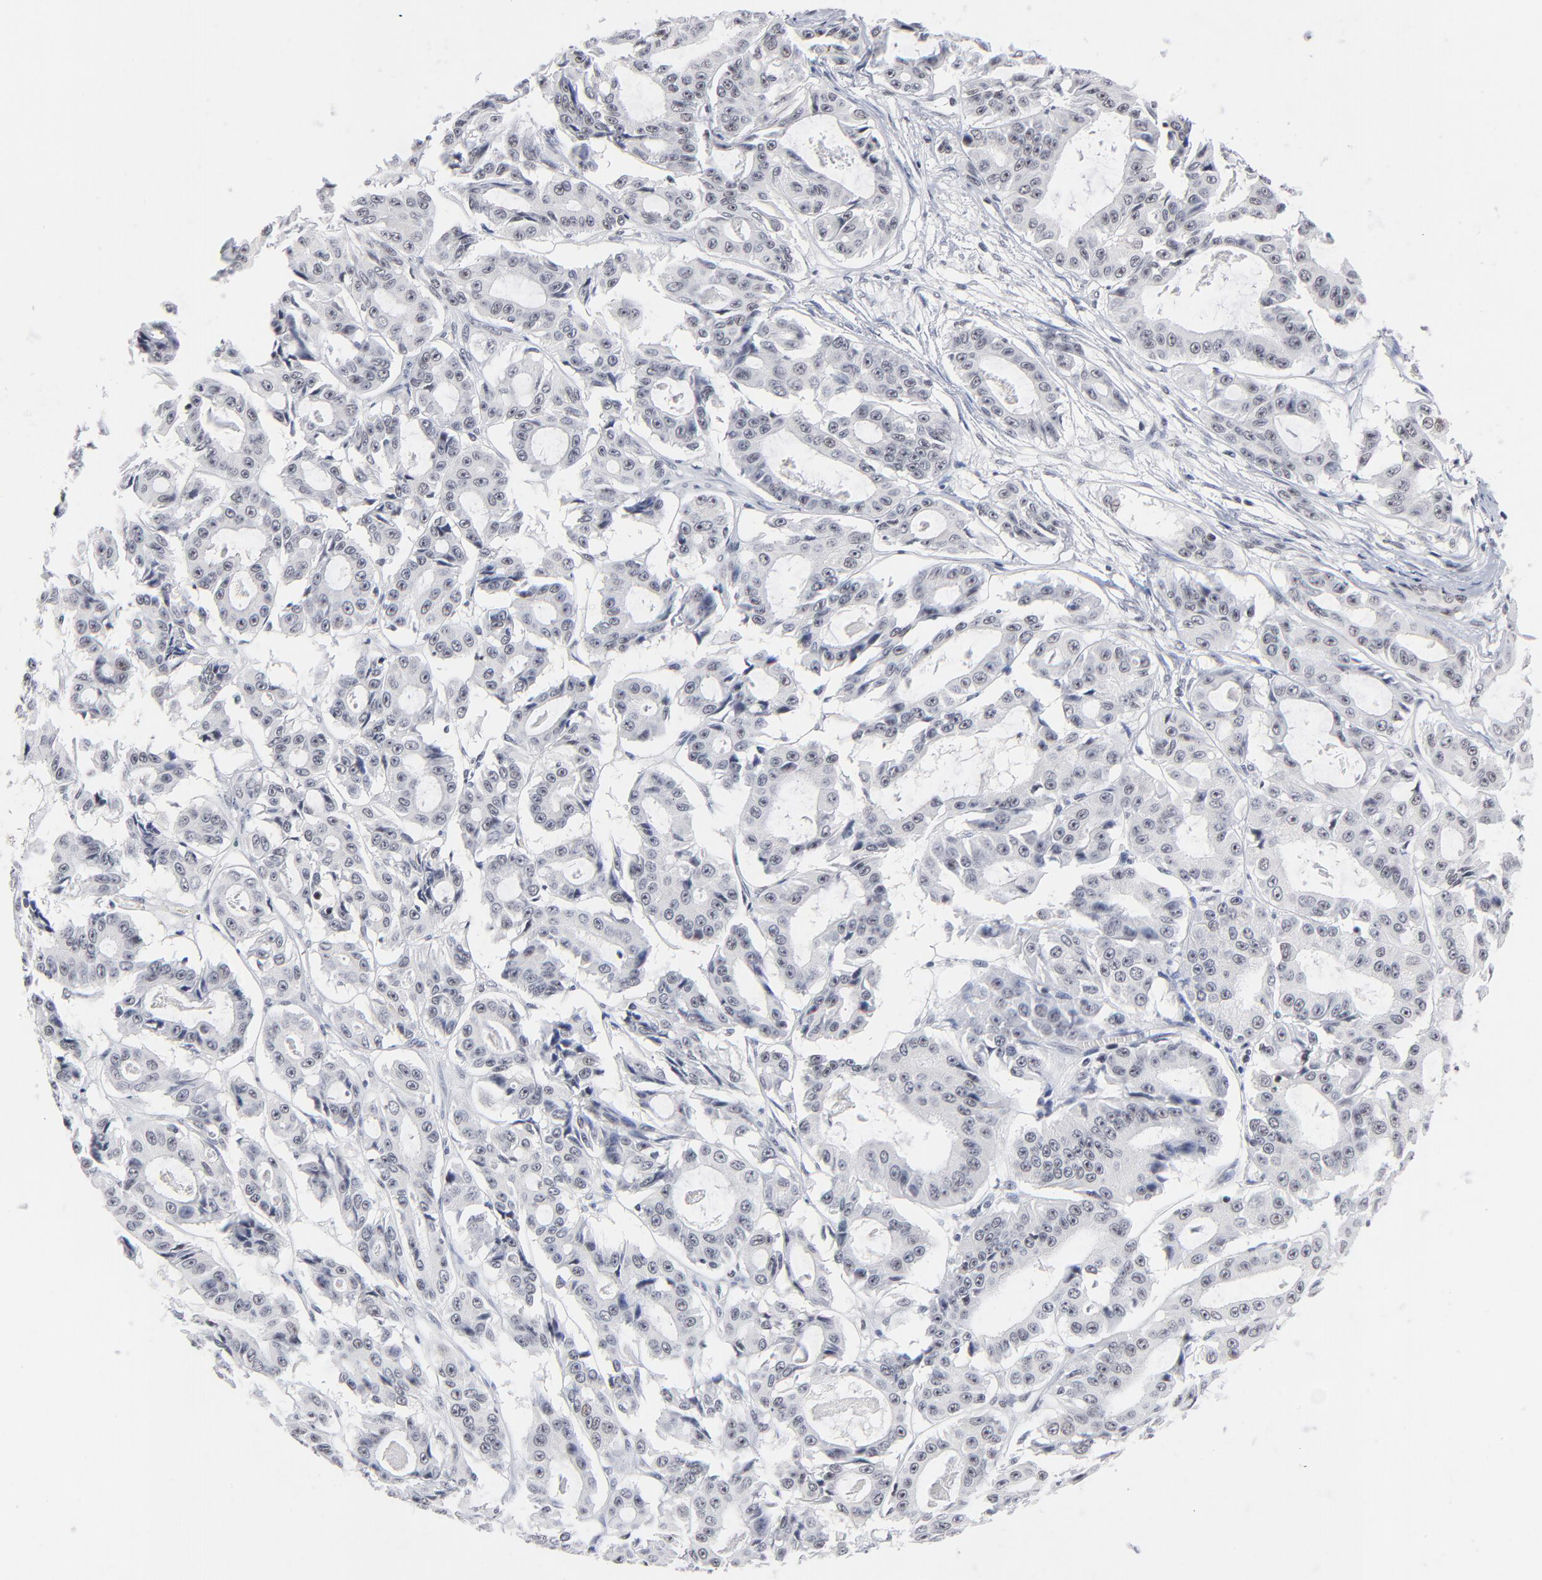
{"staining": {"intensity": "negative", "quantity": "none", "location": "none"}, "tissue": "ovarian cancer", "cell_type": "Tumor cells", "image_type": "cancer", "snomed": [{"axis": "morphology", "description": "Carcinoma, endometroid"}, {"axis": "topography", "description": "Ovary"}], "caption": "Immunohistochemical staining of human ovarian cancer shows no significant expression in tumor cells. Brightfield microscopy of immunohistochemistry (IHC) stained with DAB (brown) and hematoxylin (blue), captured at high magnification.", "gene": "ZNF143", "patient": {"sex": "female", "age": 61}}